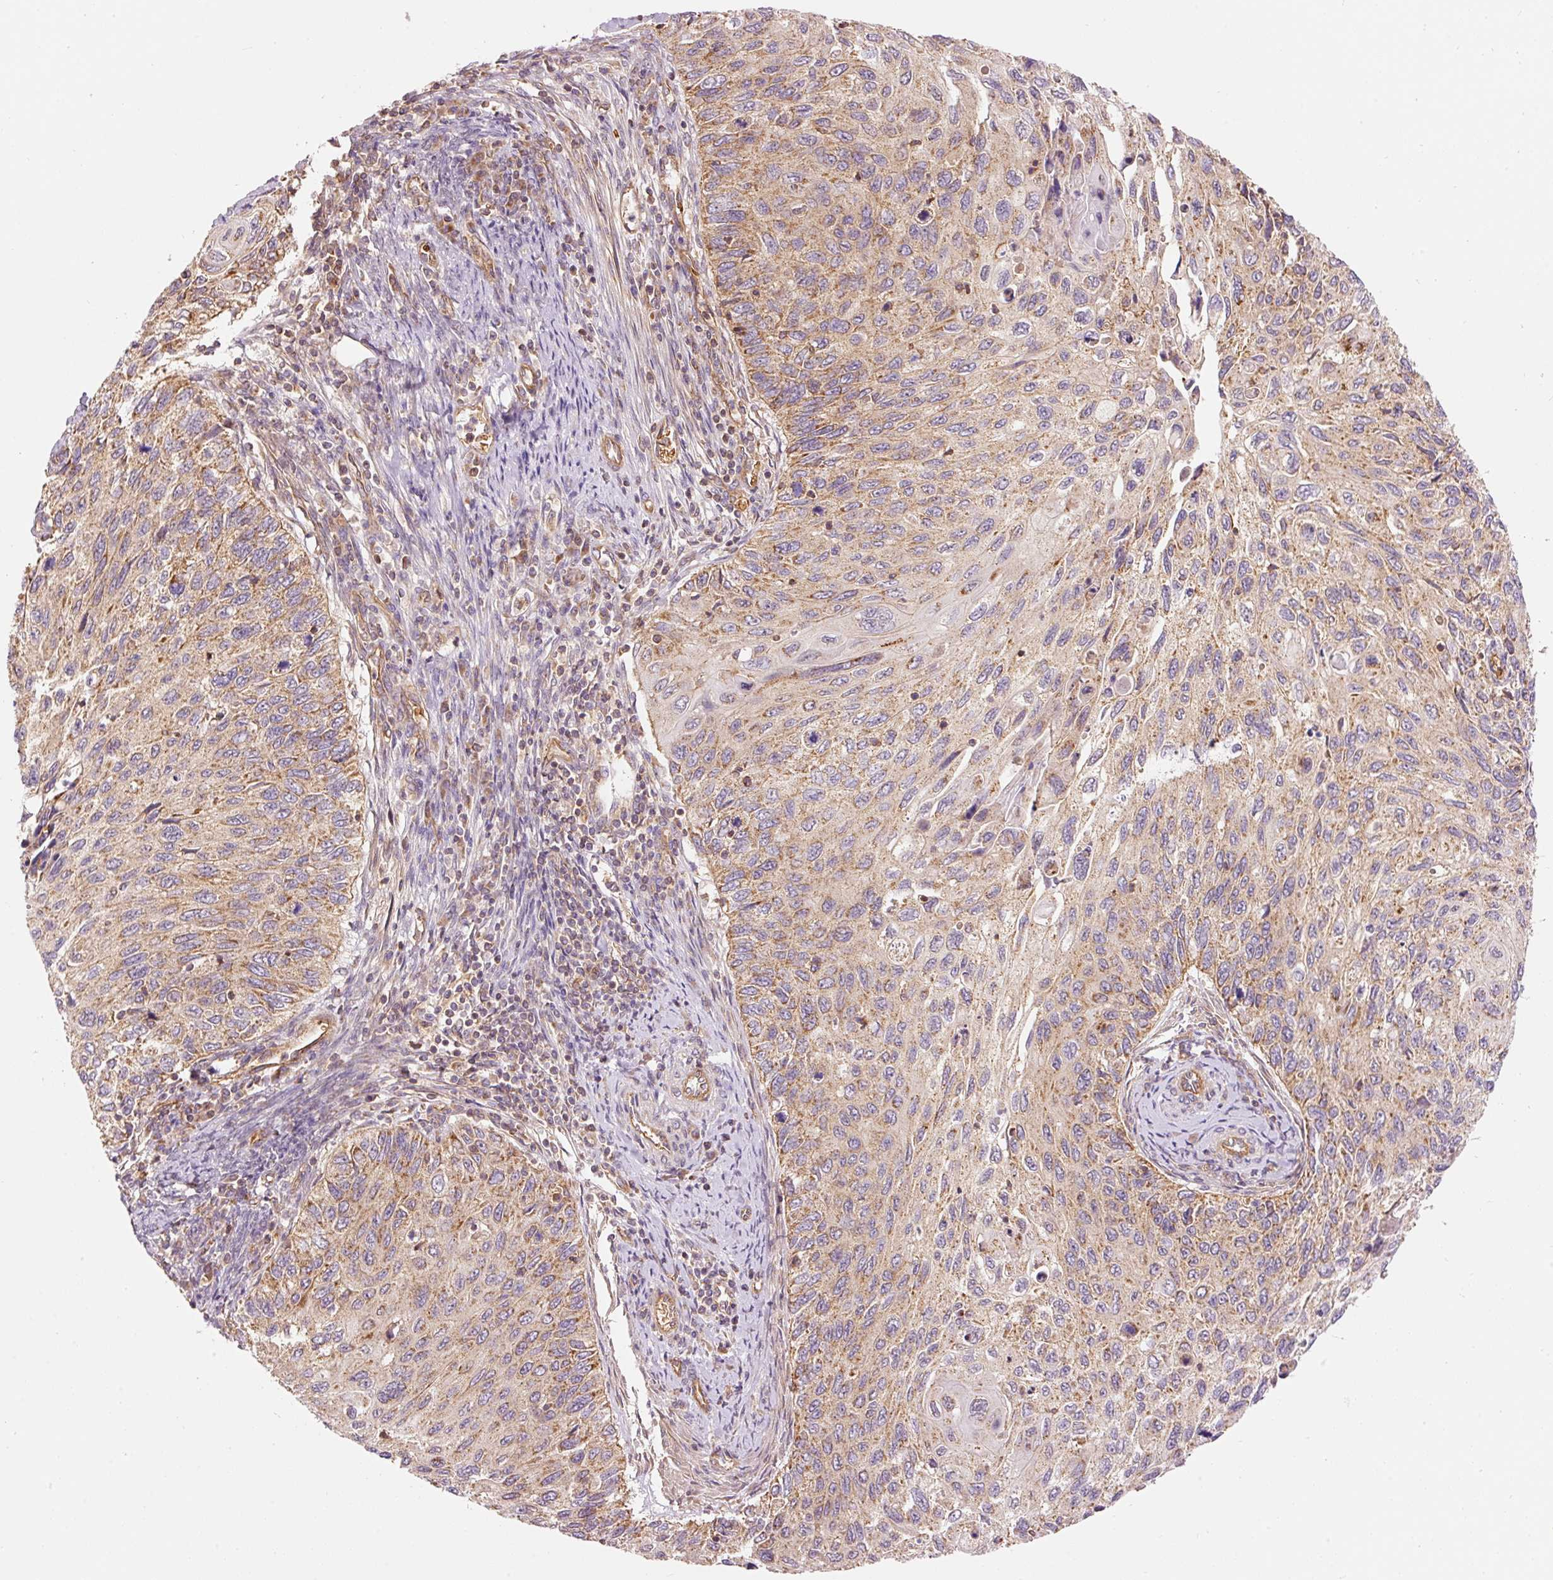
{"staining": {"intensity": "moderate", "quantity": ">75%", "location": "cytoplasmic/membranous"}, "tissue": "cervical cancer", "cell_type": "Tumor cells", "image_type": "cancer", "snomed": [{"axis": "morphology", "description": "Squamous cell carcinoma, NOS"}, {"axis": "topography", "description": "Cervix"}], "caption": "This image displays immunohistochemistry (IHC) staining of human squamous cell carcinoma (cervical), with medium moderate cytoplasmic/membranous expression in approximately >75% of tumor cells.", "gene": "ADCY4", "patient": {"sex": "female", "age": 70}}